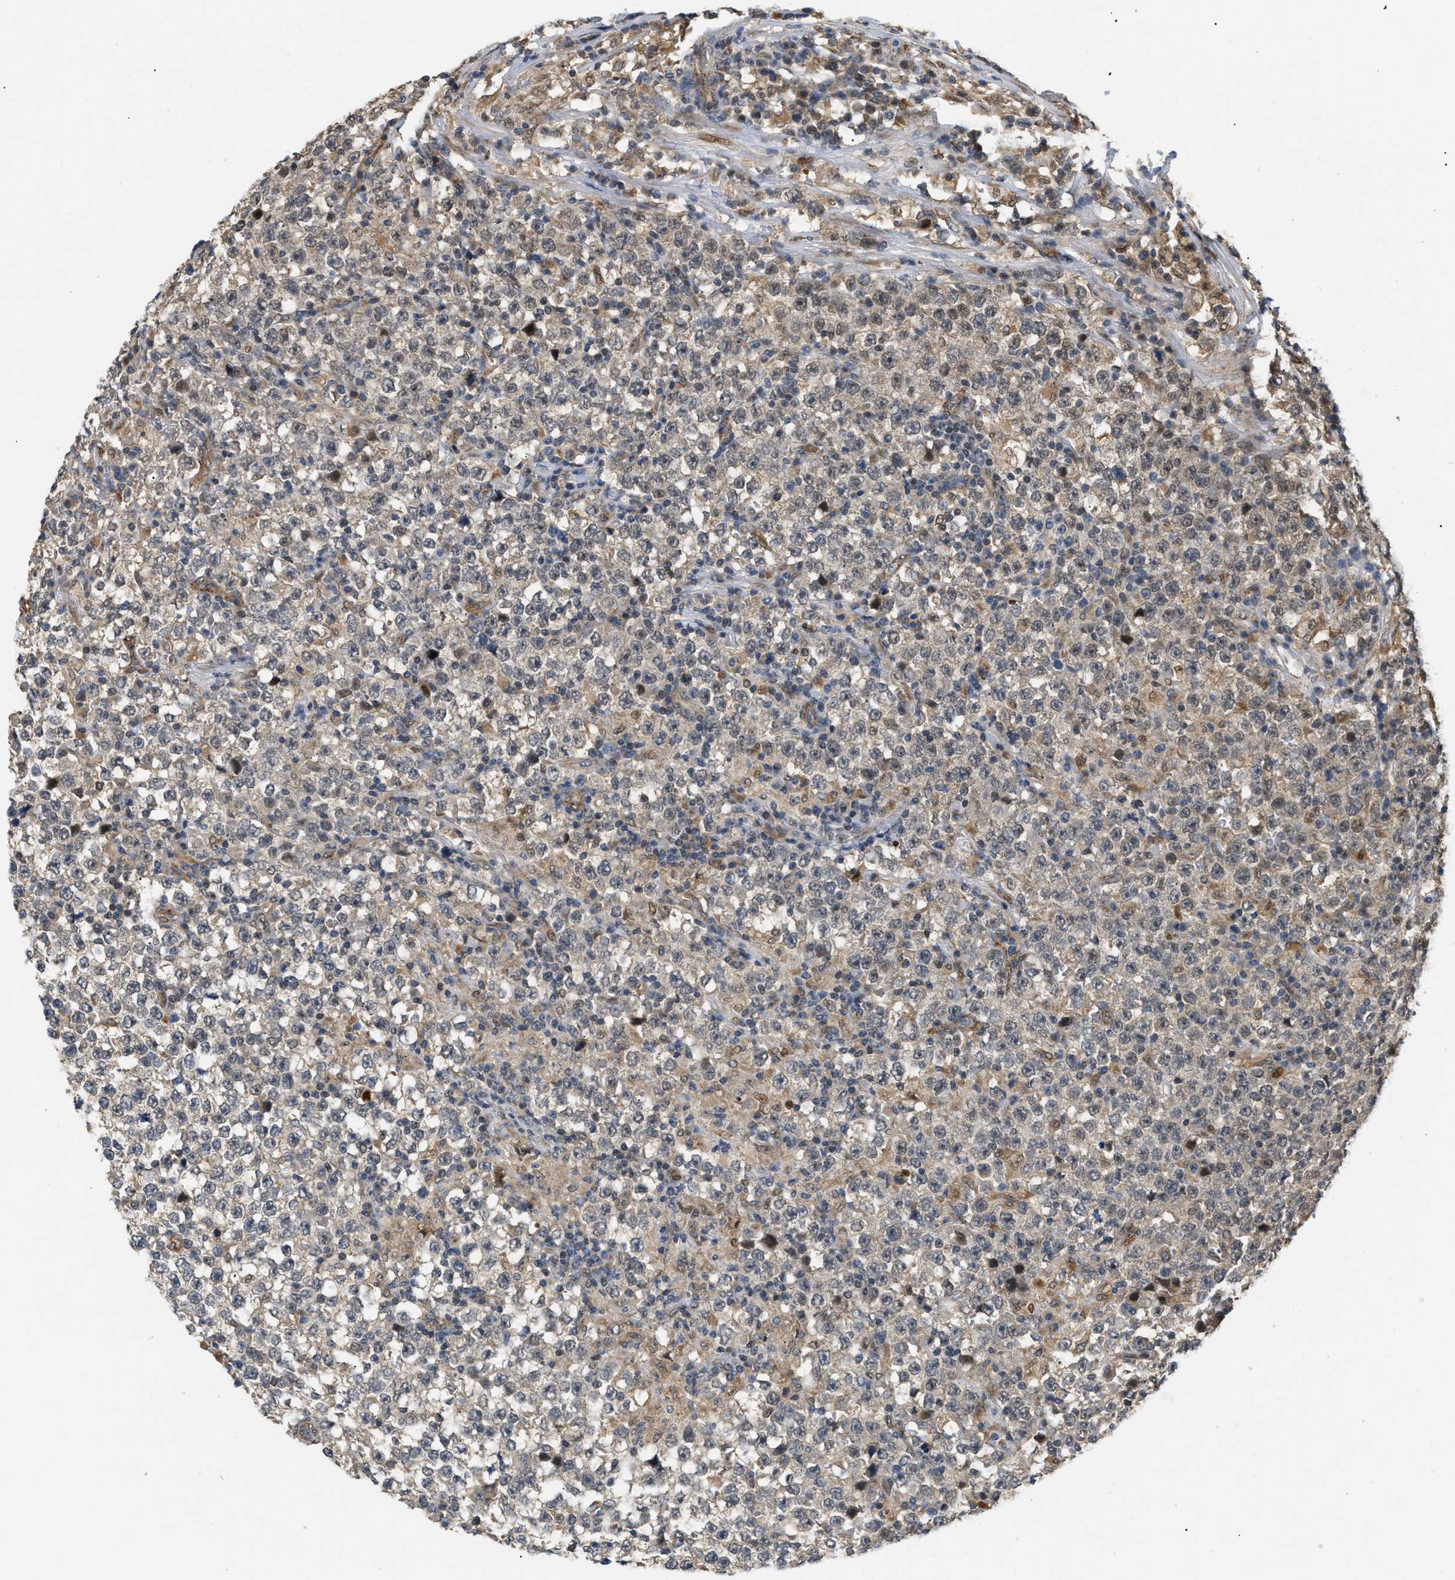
{"staining": {"intensity": "weak", "quantity": "25%-75%", "location": "cytoplasmic/membranous"}, "tissue": "testis cancer", "cell_type": "Tumor cells", "image_type": "cancer", "snomed": [{"axis": "morphology", "description": "Seminoma, NOS"}, {"axis": "topography", "description": "Testis"}], "caption": "Immunohistochemical staining of seminoma (testis) demonstrates low levels of weak cytoplasmic/membranous protein expression in about 25%-75% of tumor cells.", "gene": "PDGFB", "patient": {"sex": "male", "age": 43}}